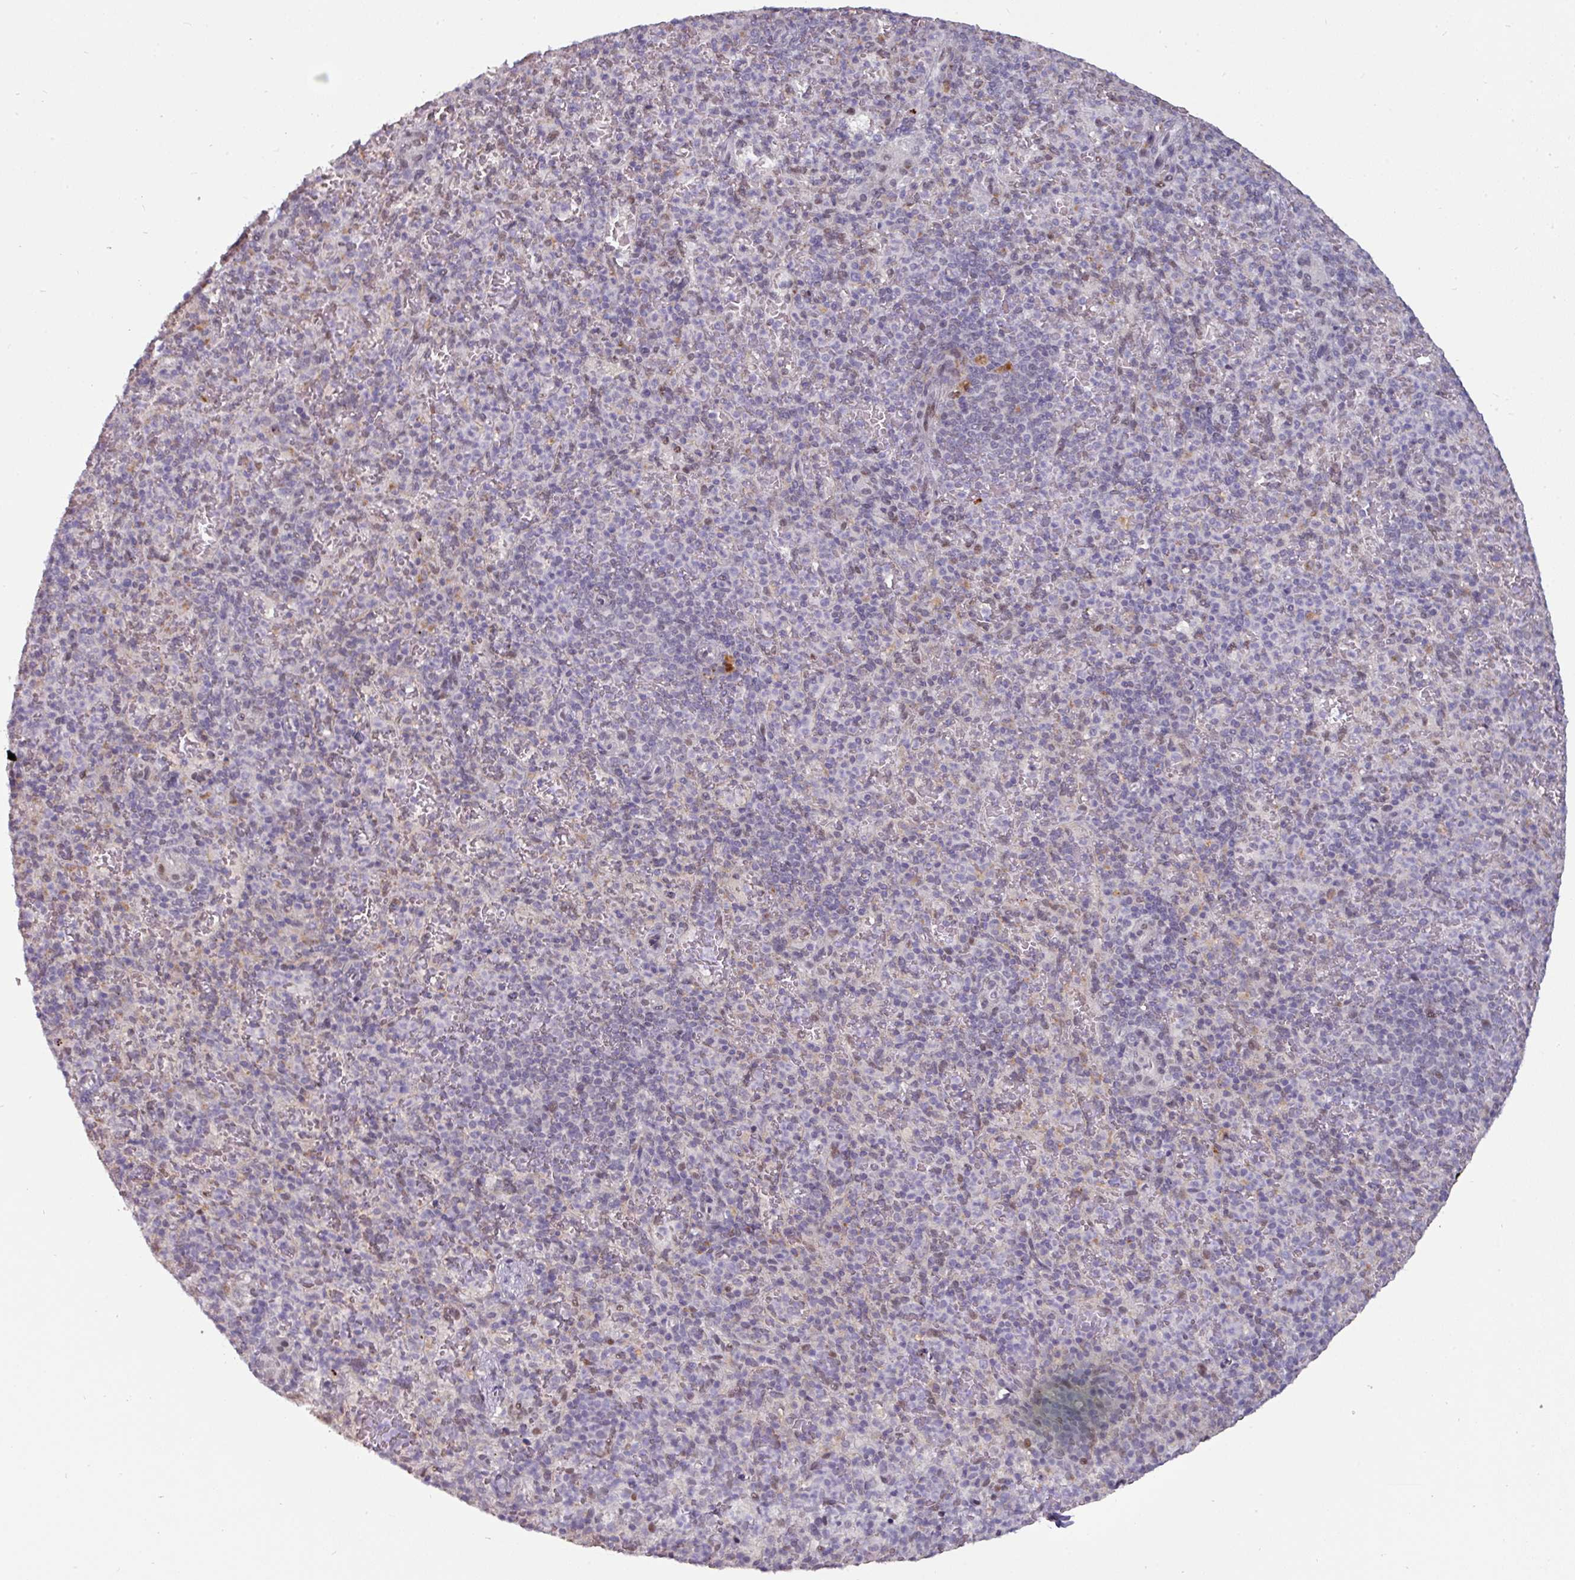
{"staining": {"intensity": "negative", "quantity": "none", "location": "none"}, "tissue": "spleen", "cell_type": "Cells in red pulp", "image_type": "normal", "snomed": [{"axis": "morphology", "description": "Normal tissue, NOS"}, {"axis": "topography", "description": "Spleen"}], "caption": "Immunohistochemical staining of benign spleen displays no significant expression in cells in red pulp. Brightfield microscopy of immunohistochemistry stained with DAB (3,3'-diaminobenzidine) (brown) and hematoxylin (blue), captured at high magnification.", "gene": "SWSAP1", "patient": {"sex": "female", "age": 74}}